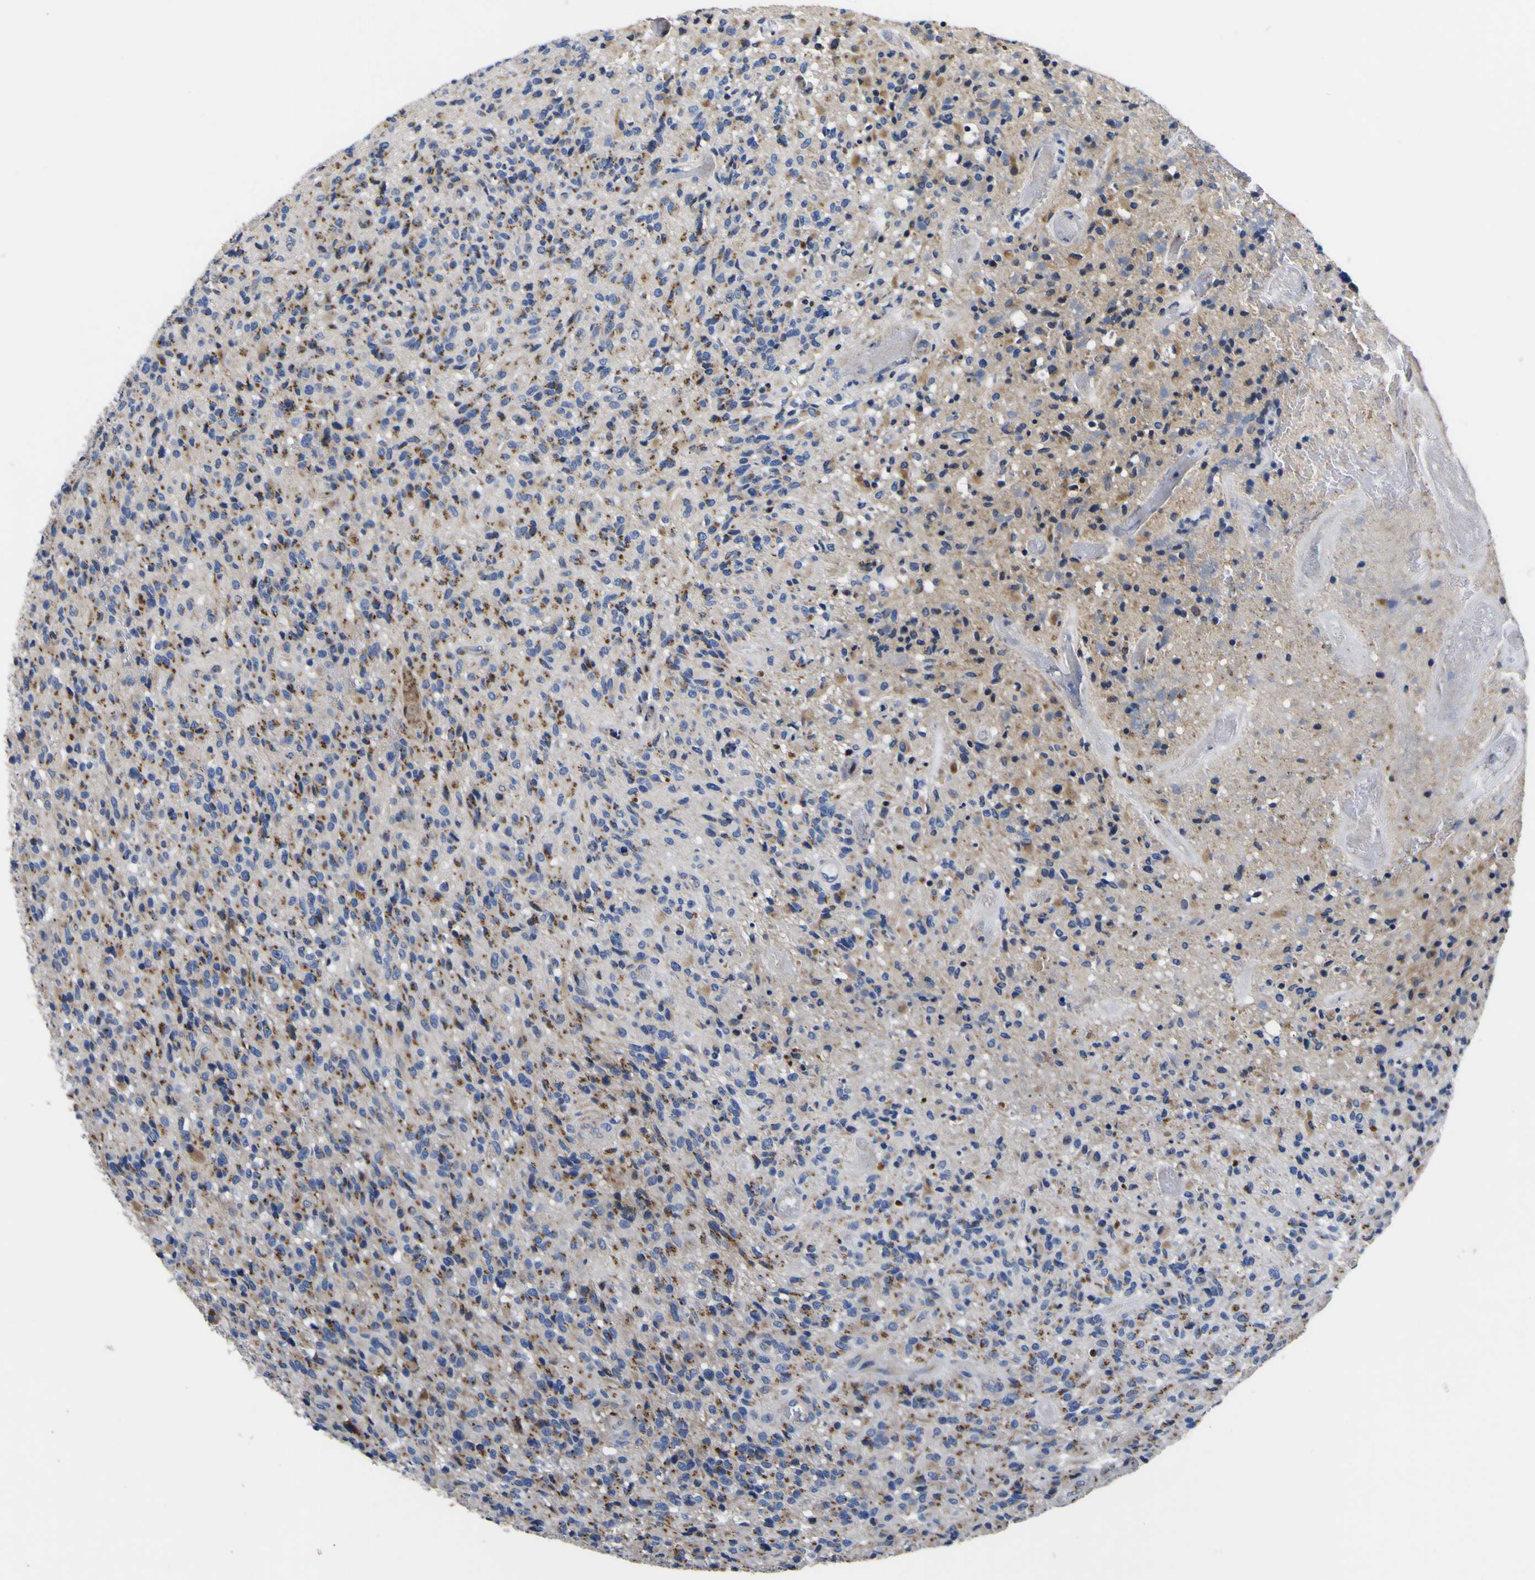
{"staining": {"intensity": "strong", "quantity": ">75%", "location": "cytoplasmic/membranous"}, "tissue": "glioma", "cell_type": "Tumor cells", "image_type": "cancer", "snomed": [{"axis": "morphology", "description": "Glioma, malignant, High grade"}, {"axis": "topography", "description": "Brain"}], "caption": "Immunohistochemical staining of glioma displays strong cytoplasmic/membranous protein positivity in about >75% of tumor cells. (brown staining indicates protein expression, while blue staining denotes nuclei).", "gene": "COA1", "patient": {"sex": "male", "age": 71}}